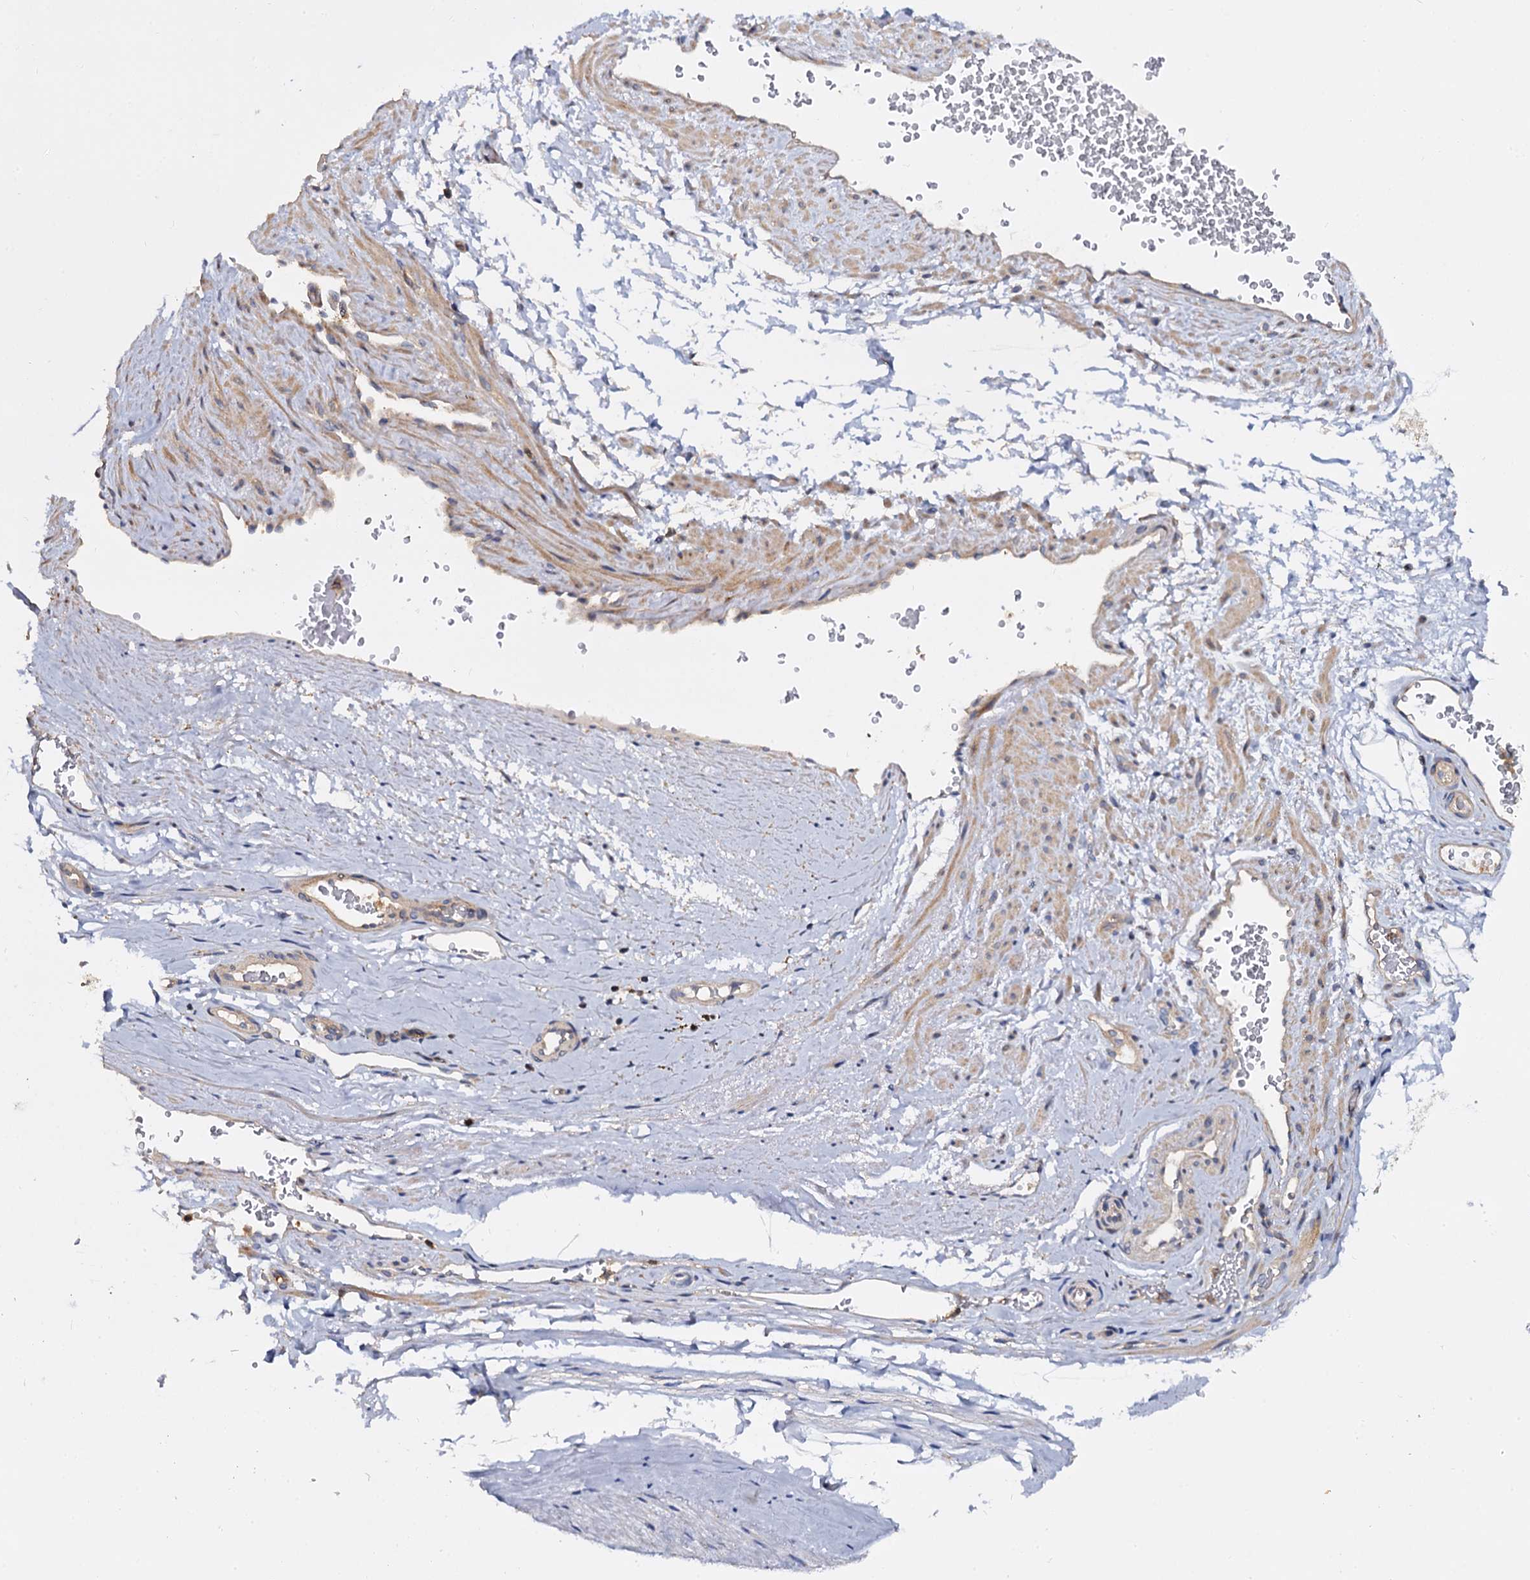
{"staining": {"intensity": "negative", "quantity": "none", "location": "none"}, "tissue": "adipose tissue", "cell_type": "Adipocytes", "image_type": "normal", "snomed": [{"axis": "morphology", "description": "Normal tissue, NOS"}, {"axis": "morphology", "description": "Adenocarcinoma, Low grade"}, {"axis": "topography", "description": "Prostate"}, {"axis": "topography", "description": "Peripheral nerve tissue"}], "caption": "An immunohistochemistry photomicrograph of unremarkable adipose tissue is shown. There is no staining in adipocytes of adipose tissue. (DAB (3,3'-diaminobenzidine) immunohistochemistry visualized using brightfield microscopy, high magnification).", "gene": "ANKRD13A", "patient": {"sex": "male", "age": 63}}